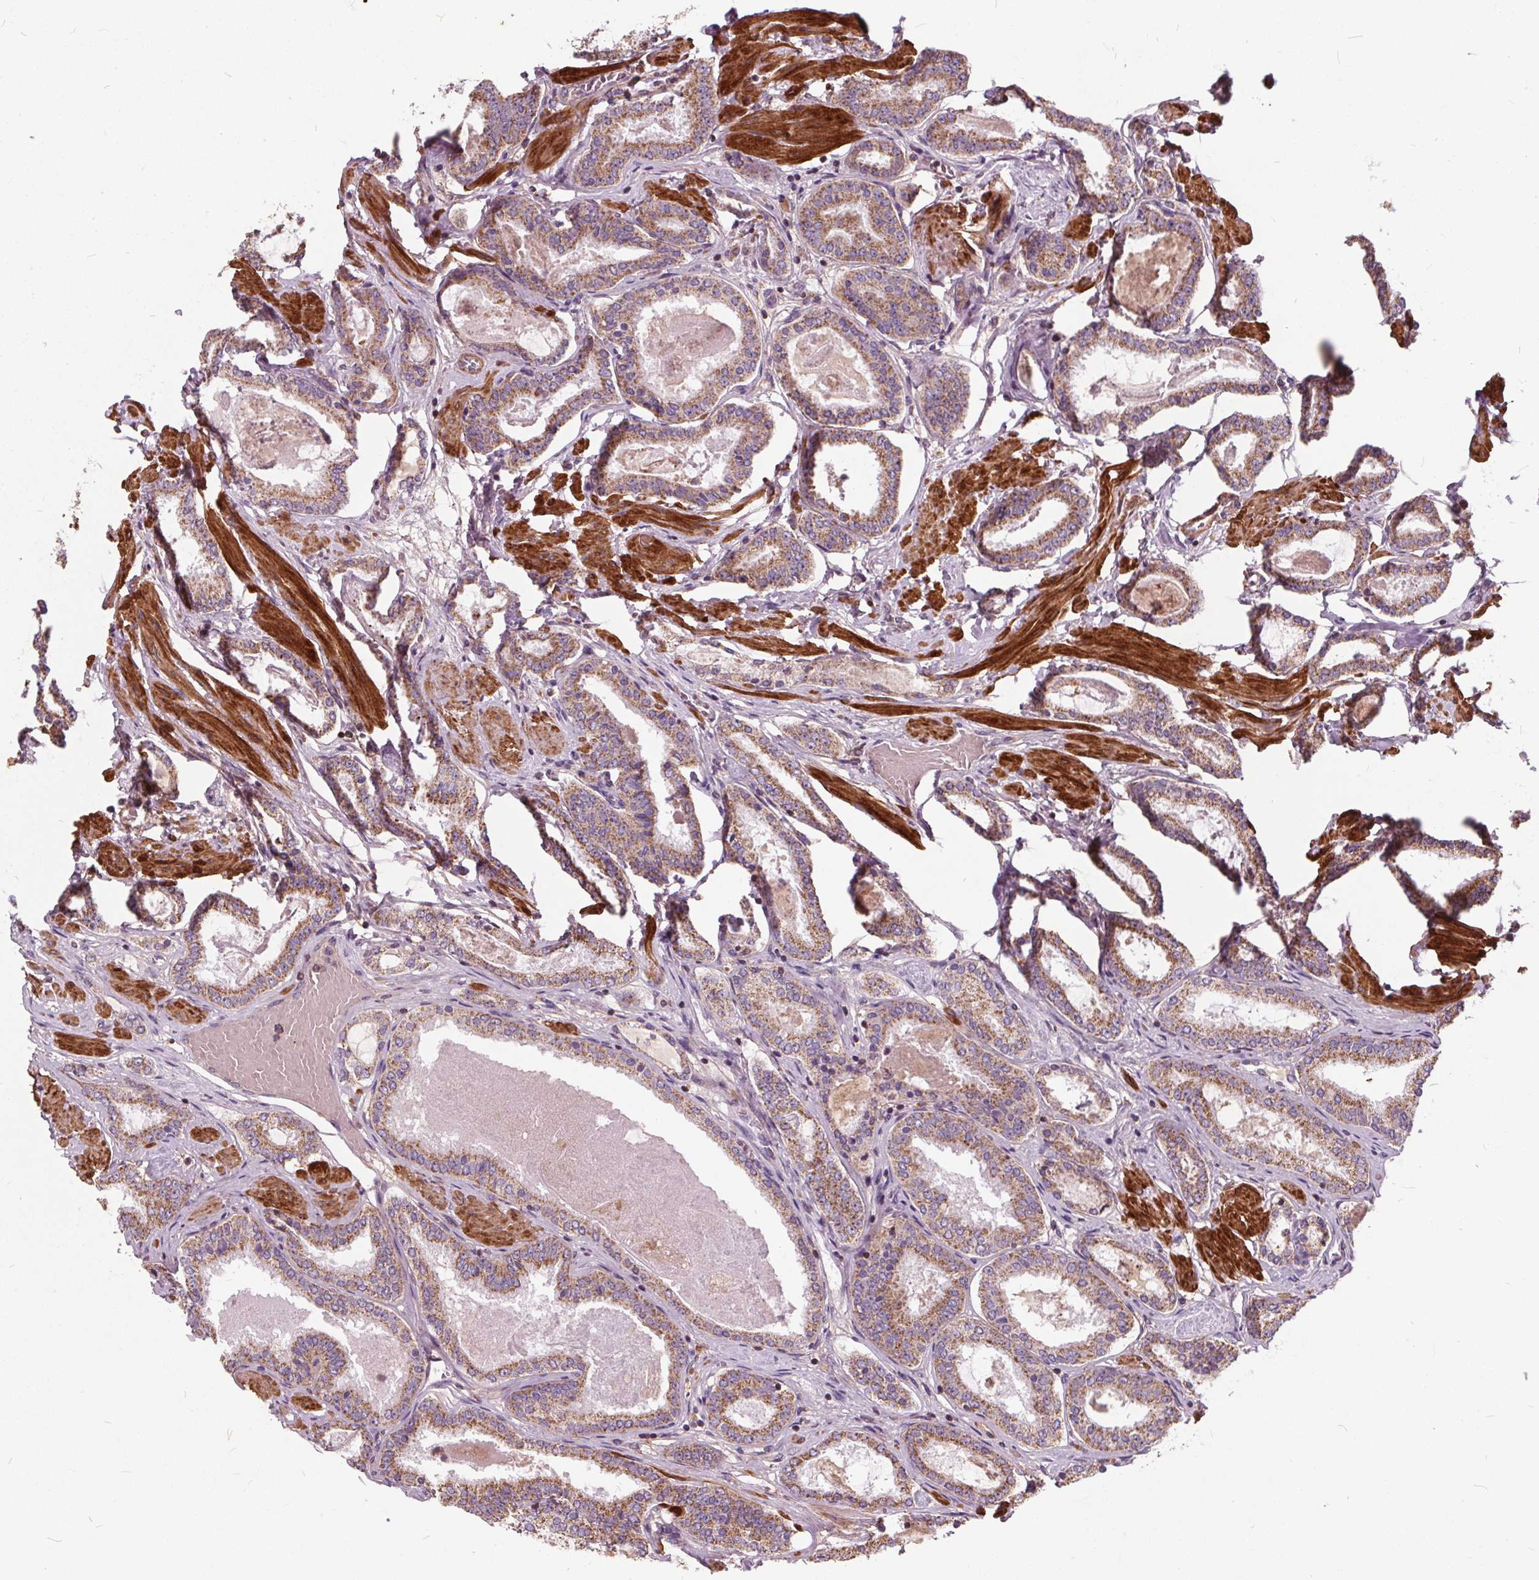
{"staining": {"intensity": "moderate", "quantity": ">75%", "location": "cytoplasmic/membranous"}, "tissue": "prostate cancer", "cell_type": "Tumor cells", "image_type": "cancer", "snomed": [{"axis": "morphology", "description": "Adenocarcinoma, High grade"}, {"axis": "topography", "description": "Prostate"}], "caption": "Approximately >75% of tumor cells in human prostate cancer (high-grade adenocarcinoma) show moderate cytoplasmic/membranous protein expression as visualized by brown immunohistochemical staining.", "gene": "ORAI2", "patient": {"sex": "male", "age": 63}}